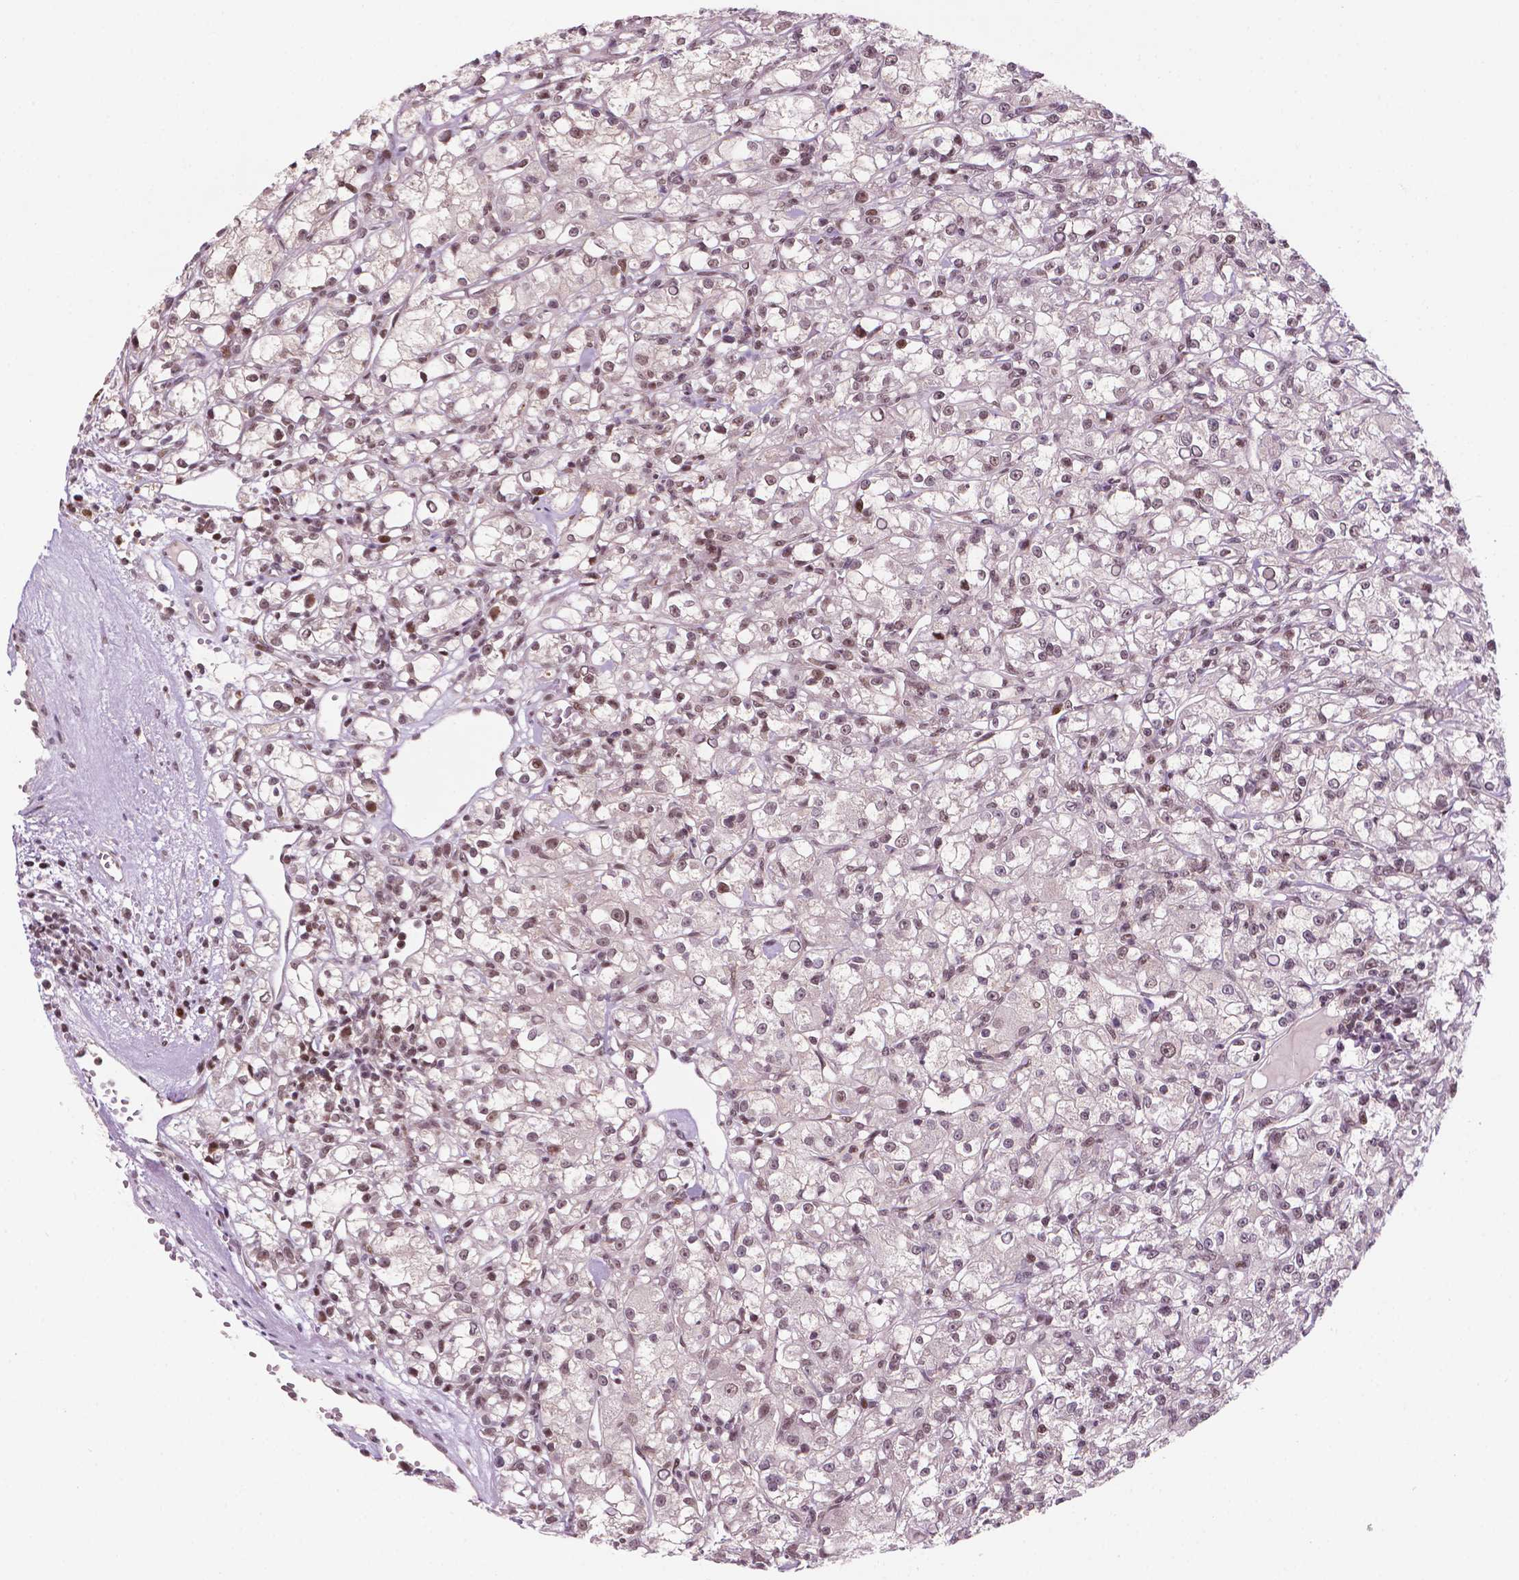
{"staining": {"intensity": "moderate", "quantity": "25%-75%", "location": "nuclear"}, "tissue": "renal cancer", "cell_type": "Tumor cells", "image_type": "cancer", "snomed": [{"axis": "morphology", "description": "Adenocarcinoma, NOS"}, {"axis": "topography", "description": "Kidney"}], "caption": "IHC of human renal cancer (adenocarcinoma) demonstrates medium levels of moderate nuclear positivity in about 25%-75% of tumor cells. The staining was performed using DAB, with brown indicating positive protein expression. Nuclei are stained blue with hematoxylin.", "gene": "PER2", "patient": {"sex": "female", "age": 59}}